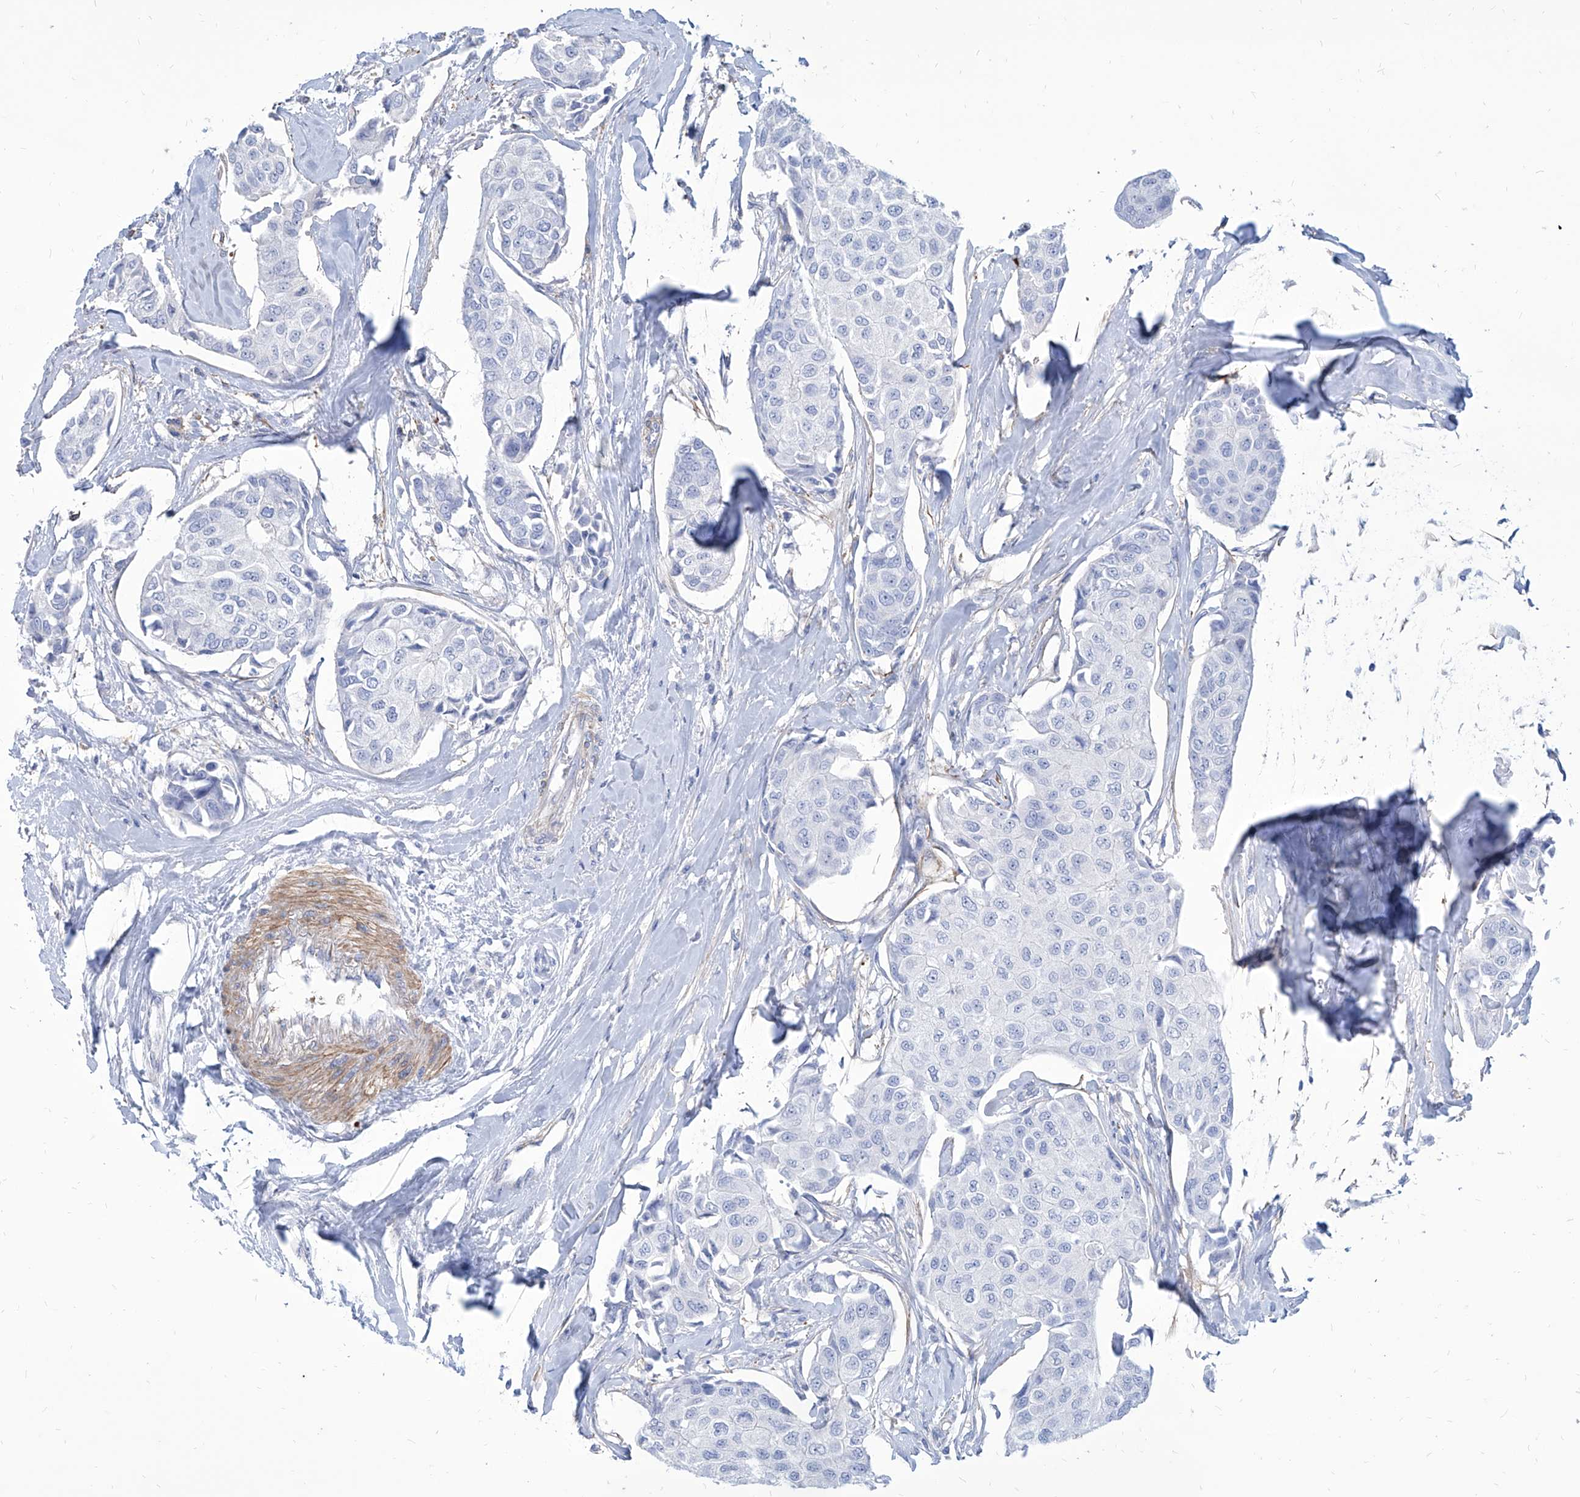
{"staining": {"intensity": "negative", "quantity": "none", "location": "none"}, "tissue": "breast cancer", "cell_type": "Tumor cells", "image_type": "cancer", "snomed": [{"axis": "morphology", "description": "Duct carcinoma"}, {"axis": "topography", "description": "Breast"}], "caption": "Immunohistochemical staining of human breast invasive ductal carcinoma demonstrates no significant expression in tumor cells.", "gene": "FAM83B", "patient": {"sex": "female", "age": 80}}